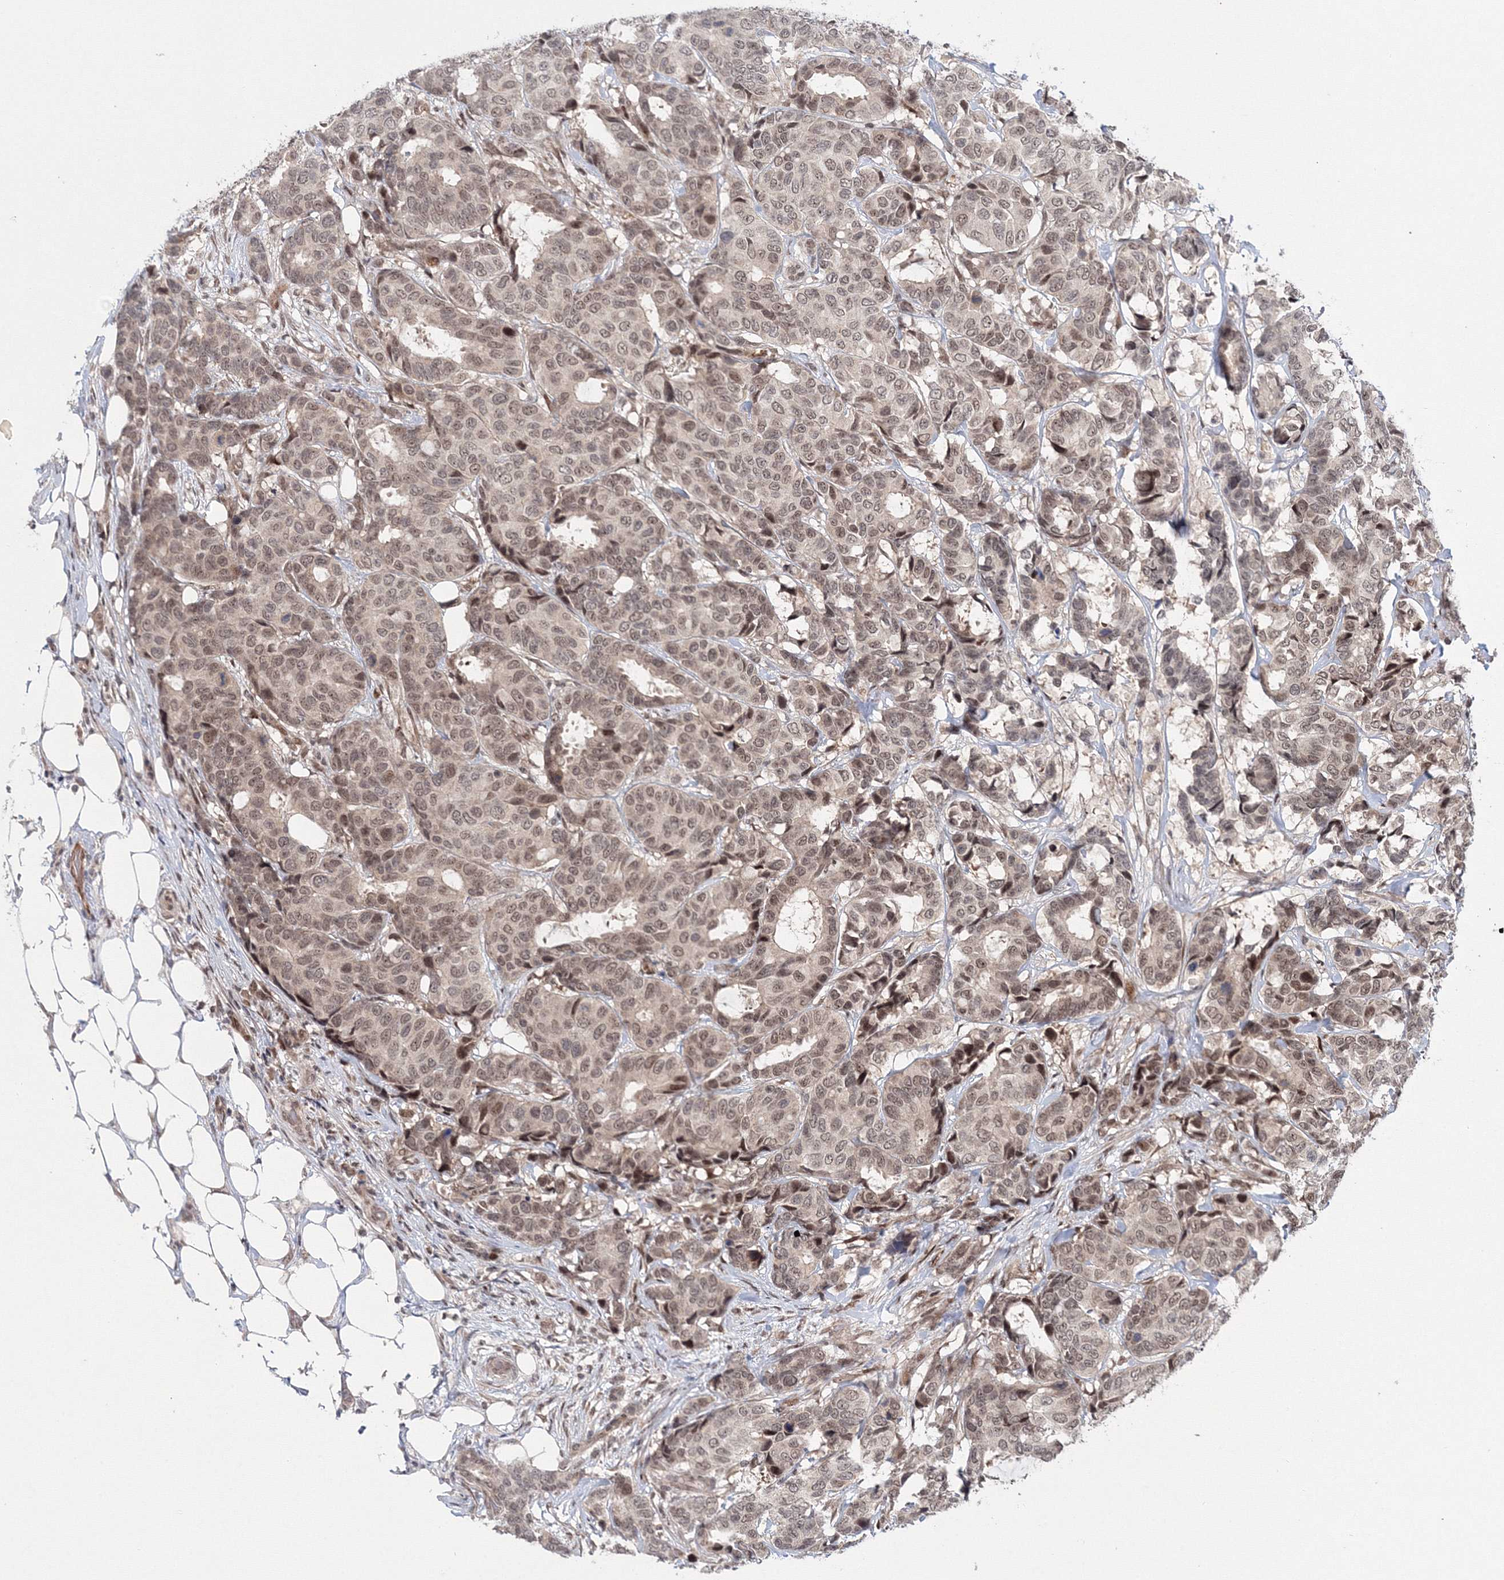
{"staining": {"intensity": "weak", "quantity": ">75%", "location": "nuclear"}, "tissue": "breast cancer", "cell_type": "Tumor cells", "image_type": "cancer", "snomed": [{"axis": "morphology", "description": "Duct carcinoma"}, {"axis": "topography", "description": "Breast"}], "caption": "Immunohistochemistry (IHC) histopathology image of human invasive ductal carcinoma (breast) stained for a protein (brown), which demonstrates low levels of weak nuclear staining in about >75% of tumor cells.", "gene": "NOA1", "patient": {"sex": "female", "age": 87}}